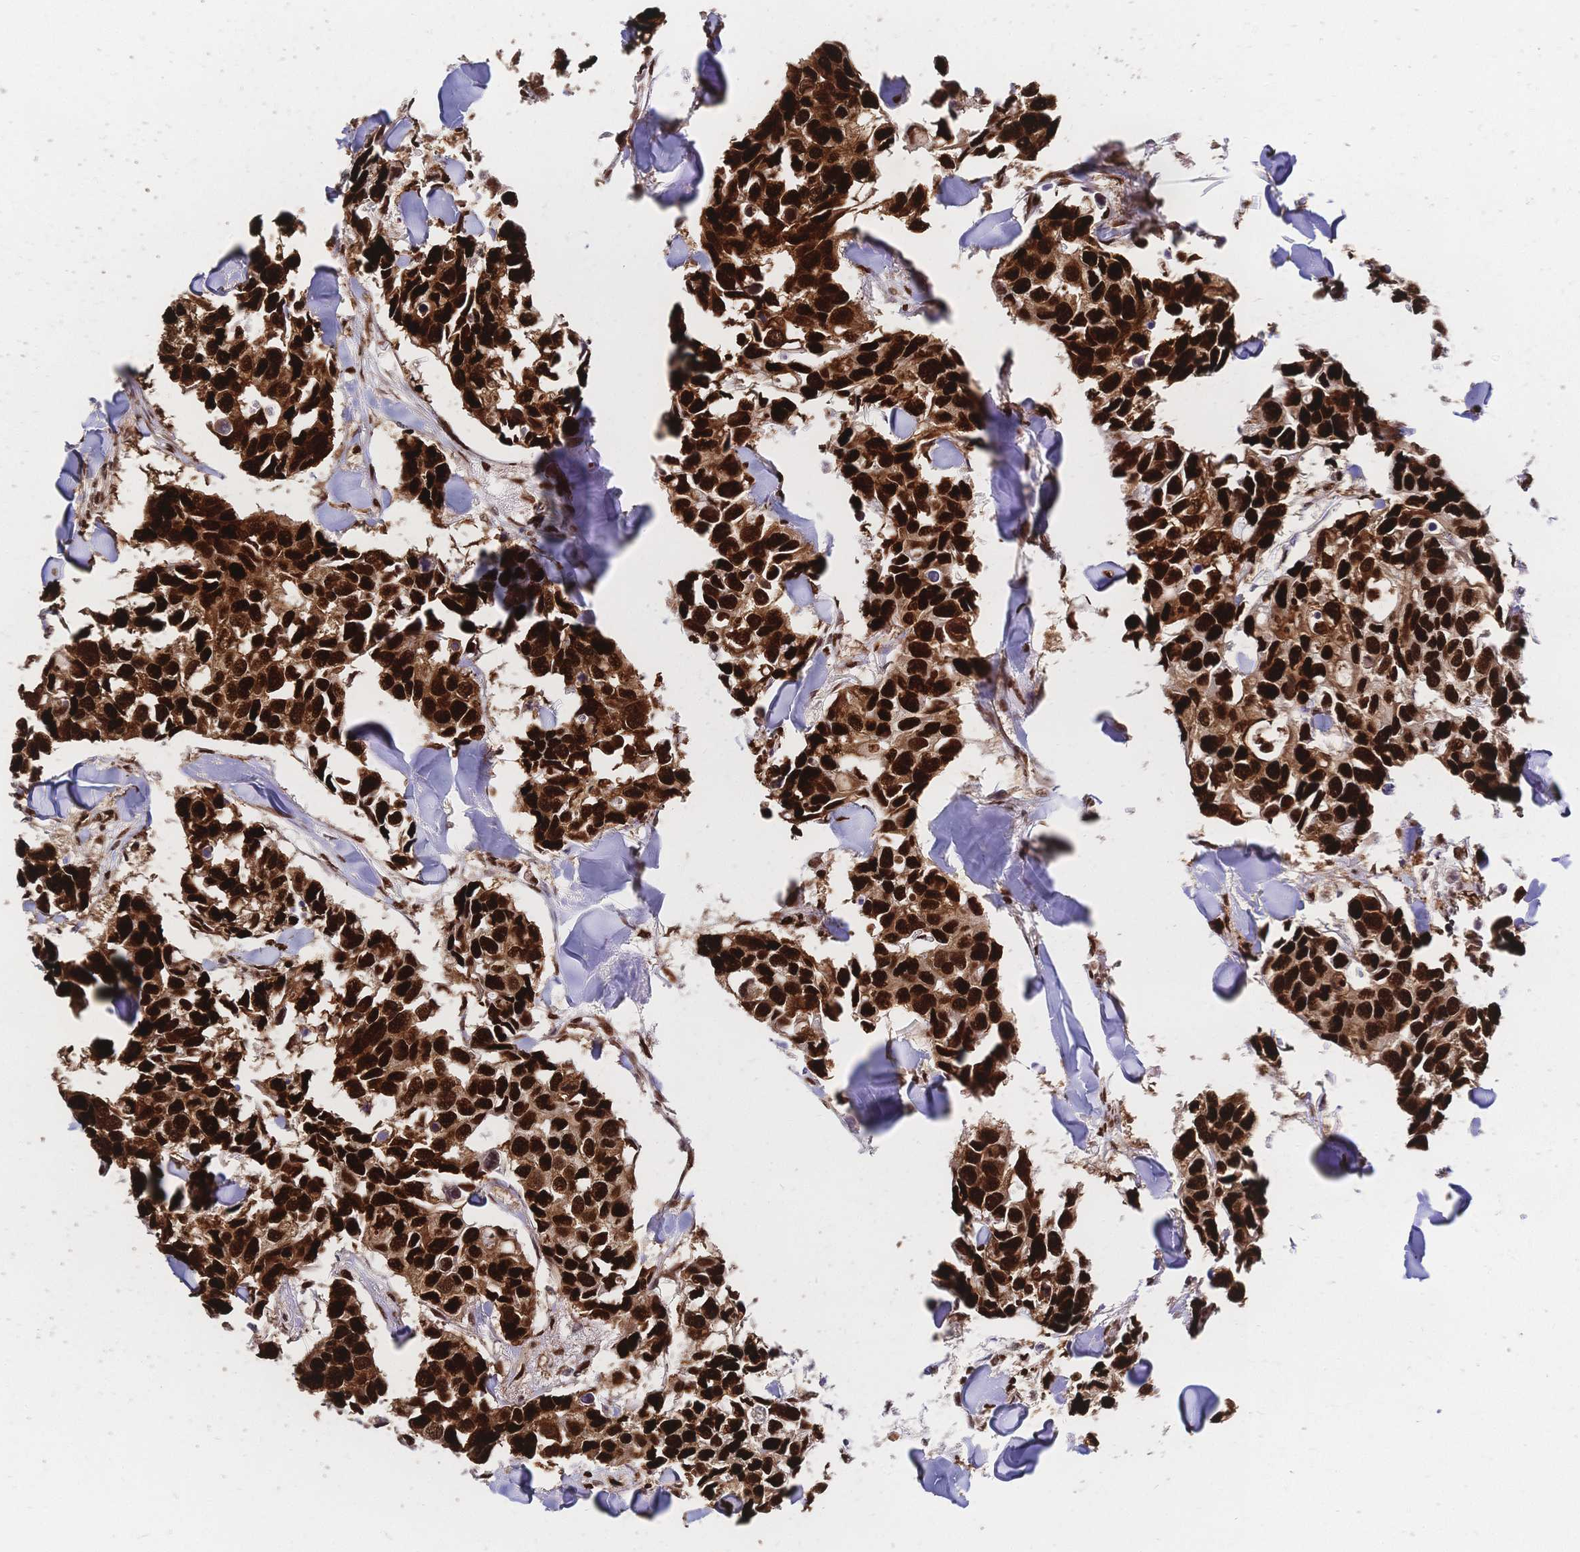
{"staining": {"intensity": "strong", "quantity": ">75%", "location": "nuclear"}, "tissue": "breast cancer", "cell_type": "Tumor cells", "image_type": "cancer", "snomed": [{"axis": "morphology", "description": "Duct carcinoma"}, {"axis": "topography", "description": "Breast"}], "caption": "Immunohistochemical staining of infiltrating ductal carcinoma (breast) exhibits strong nuclear protein expression in about >75% of tumor cells. Using DAB (brown) and hematoxylin (blue) stains, captured at high magnification using brightfield microscopy.", "gene": "HDGF", "patient": {"sex": "female", "age": 83}}